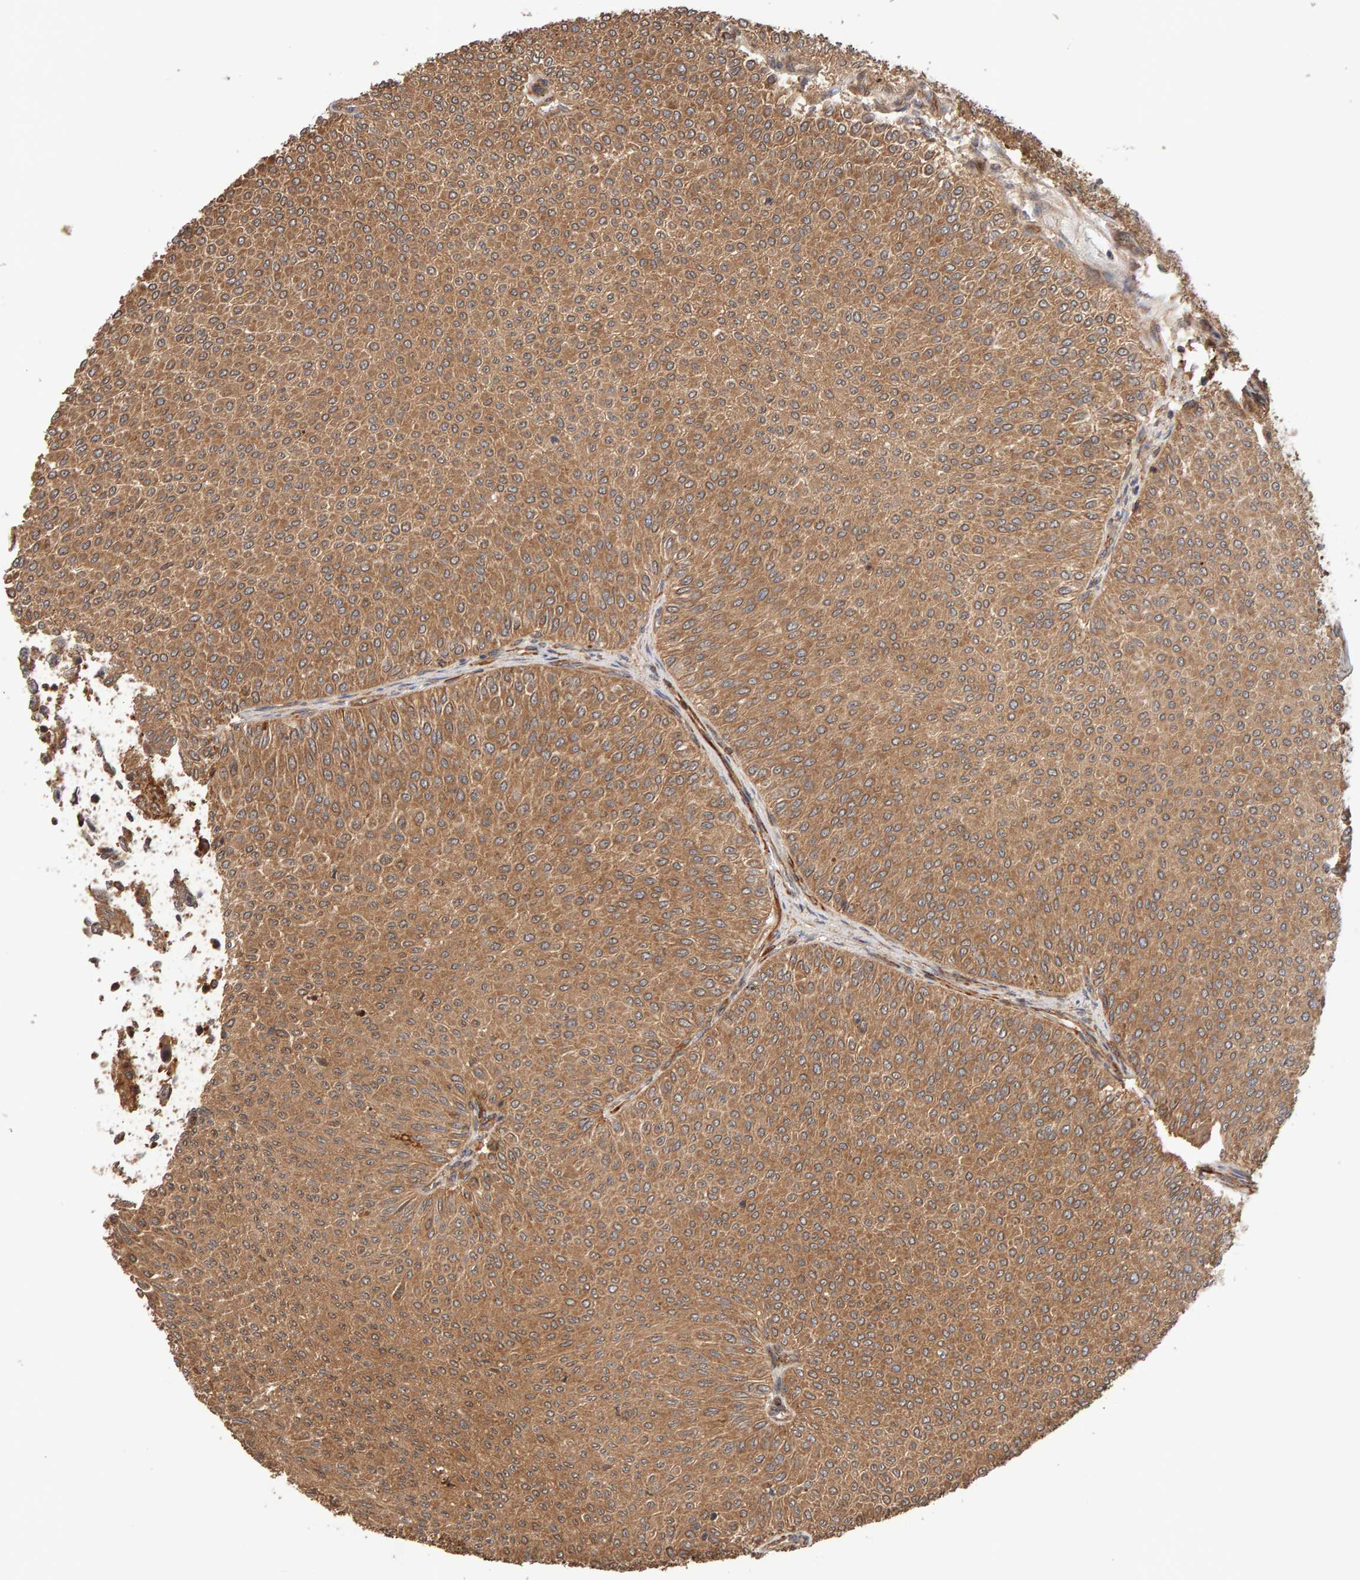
{"staining": {"intensity": "moderate", "quantity": ">75%", "location": "cytoplasmic/membranous"}, "tissue": "urothelial cancer", "cell_type": "Tumor cells", "image_type": "cancer", "snomed": [{"axis": "morphology", "description": "Urothelial carcinoma, Low grade"}, {"axis": "topography", "description": "Urinary bladder"}], "caption": "A medium amount of moderate cytoplasmic/membranous positivity is seen in approximately >75% of tumor cells in urothelial carcinoma (low-grade) tissue.", "gene": "SYNRG", "patient": {"sex": "male", "age": 78}}